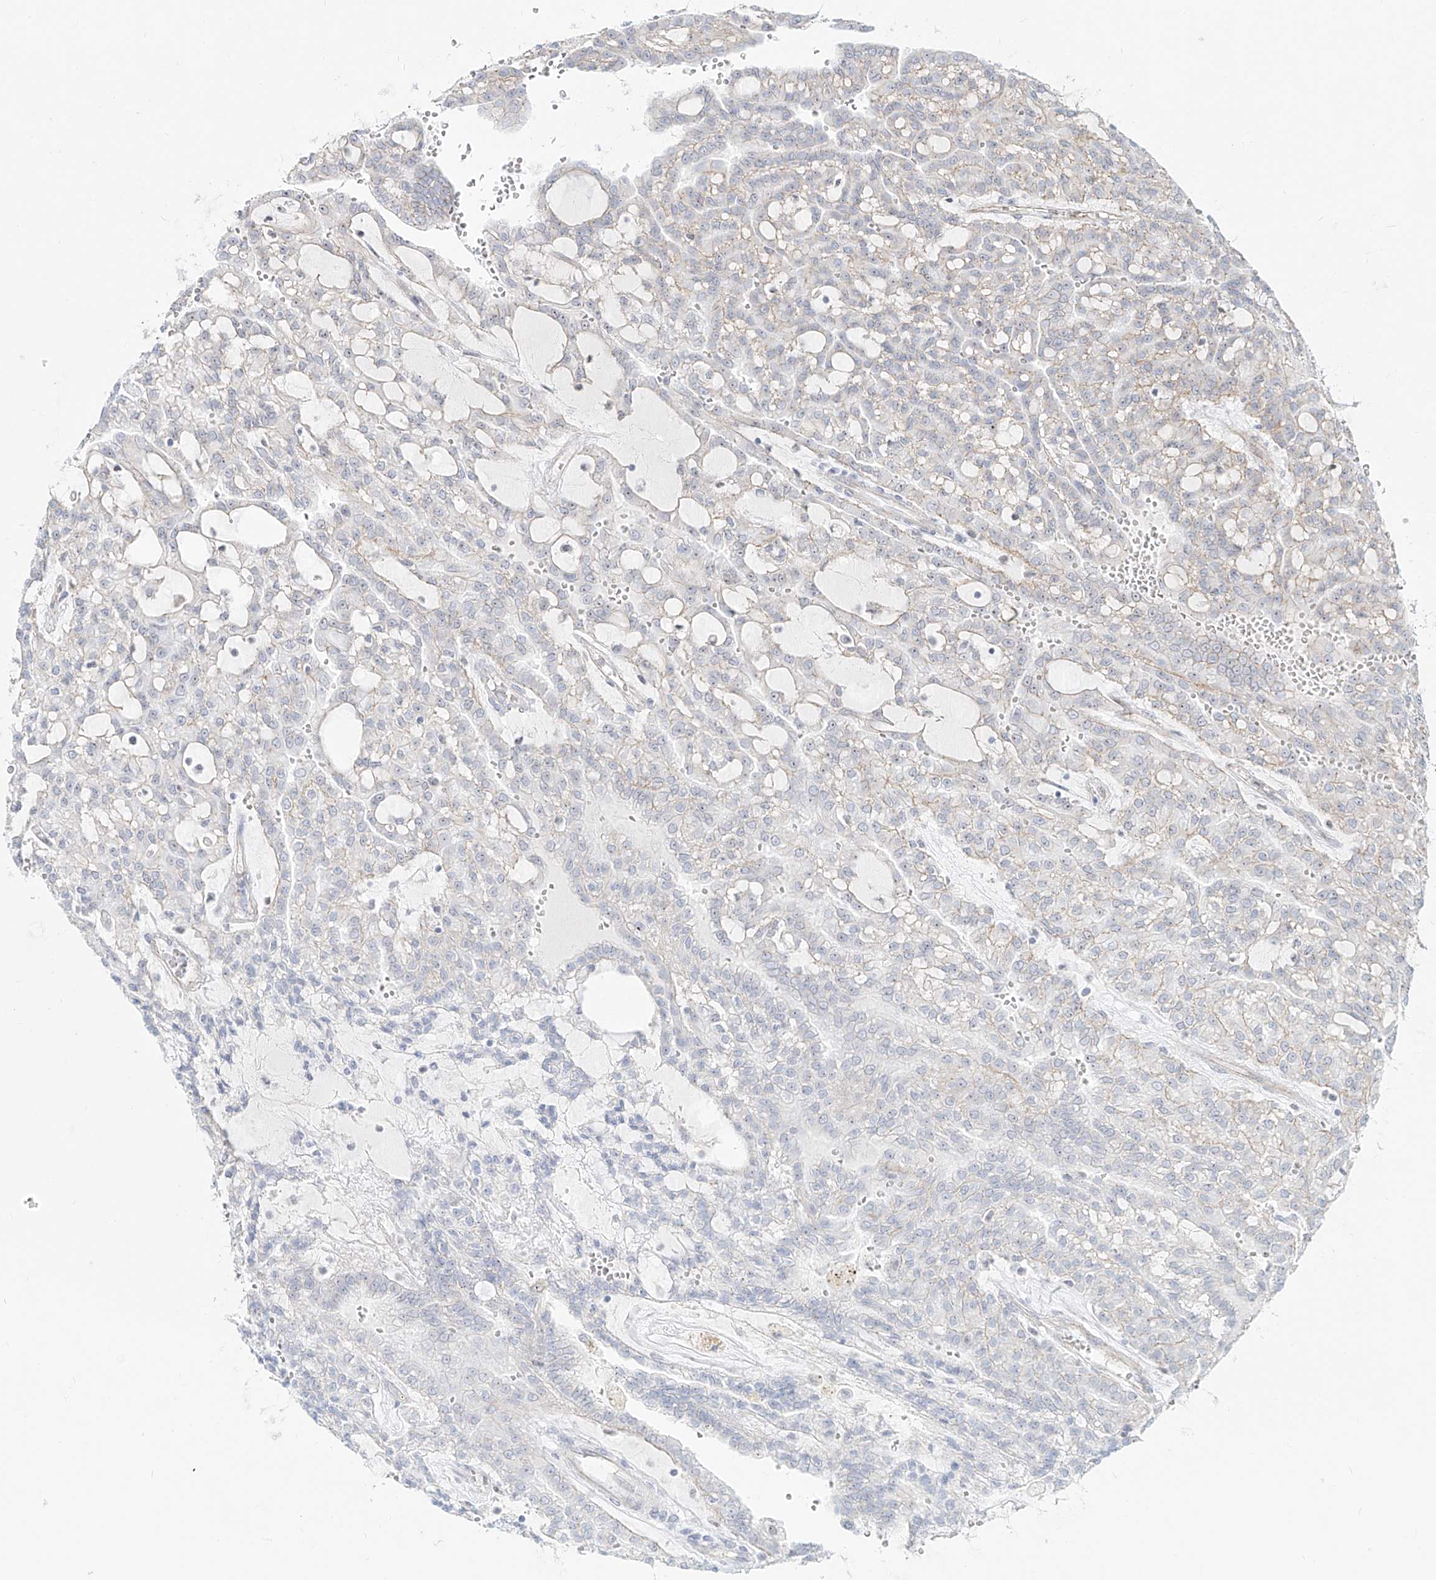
{"staining": {"intensity": "negative", "quantity": "none", "location": "none"}, "tissue": "renal cancer", "cell_type": "Tumor cells", "image_type": "cancer", "snomed": [{"axis": "morphology", "description": "Adenocarcinoma, NOS"}, {"axis": "topography", "description": "Kidney"}], "caption": "This histopathology image is of adenocarcinoma (renal) stained with IHC to label a protein in brown with the nuclei are counter-stained blue. There is no positivity in tumor cells.", "gene": "ZNF710", "patient": {"sex": "male", "age": 63}}